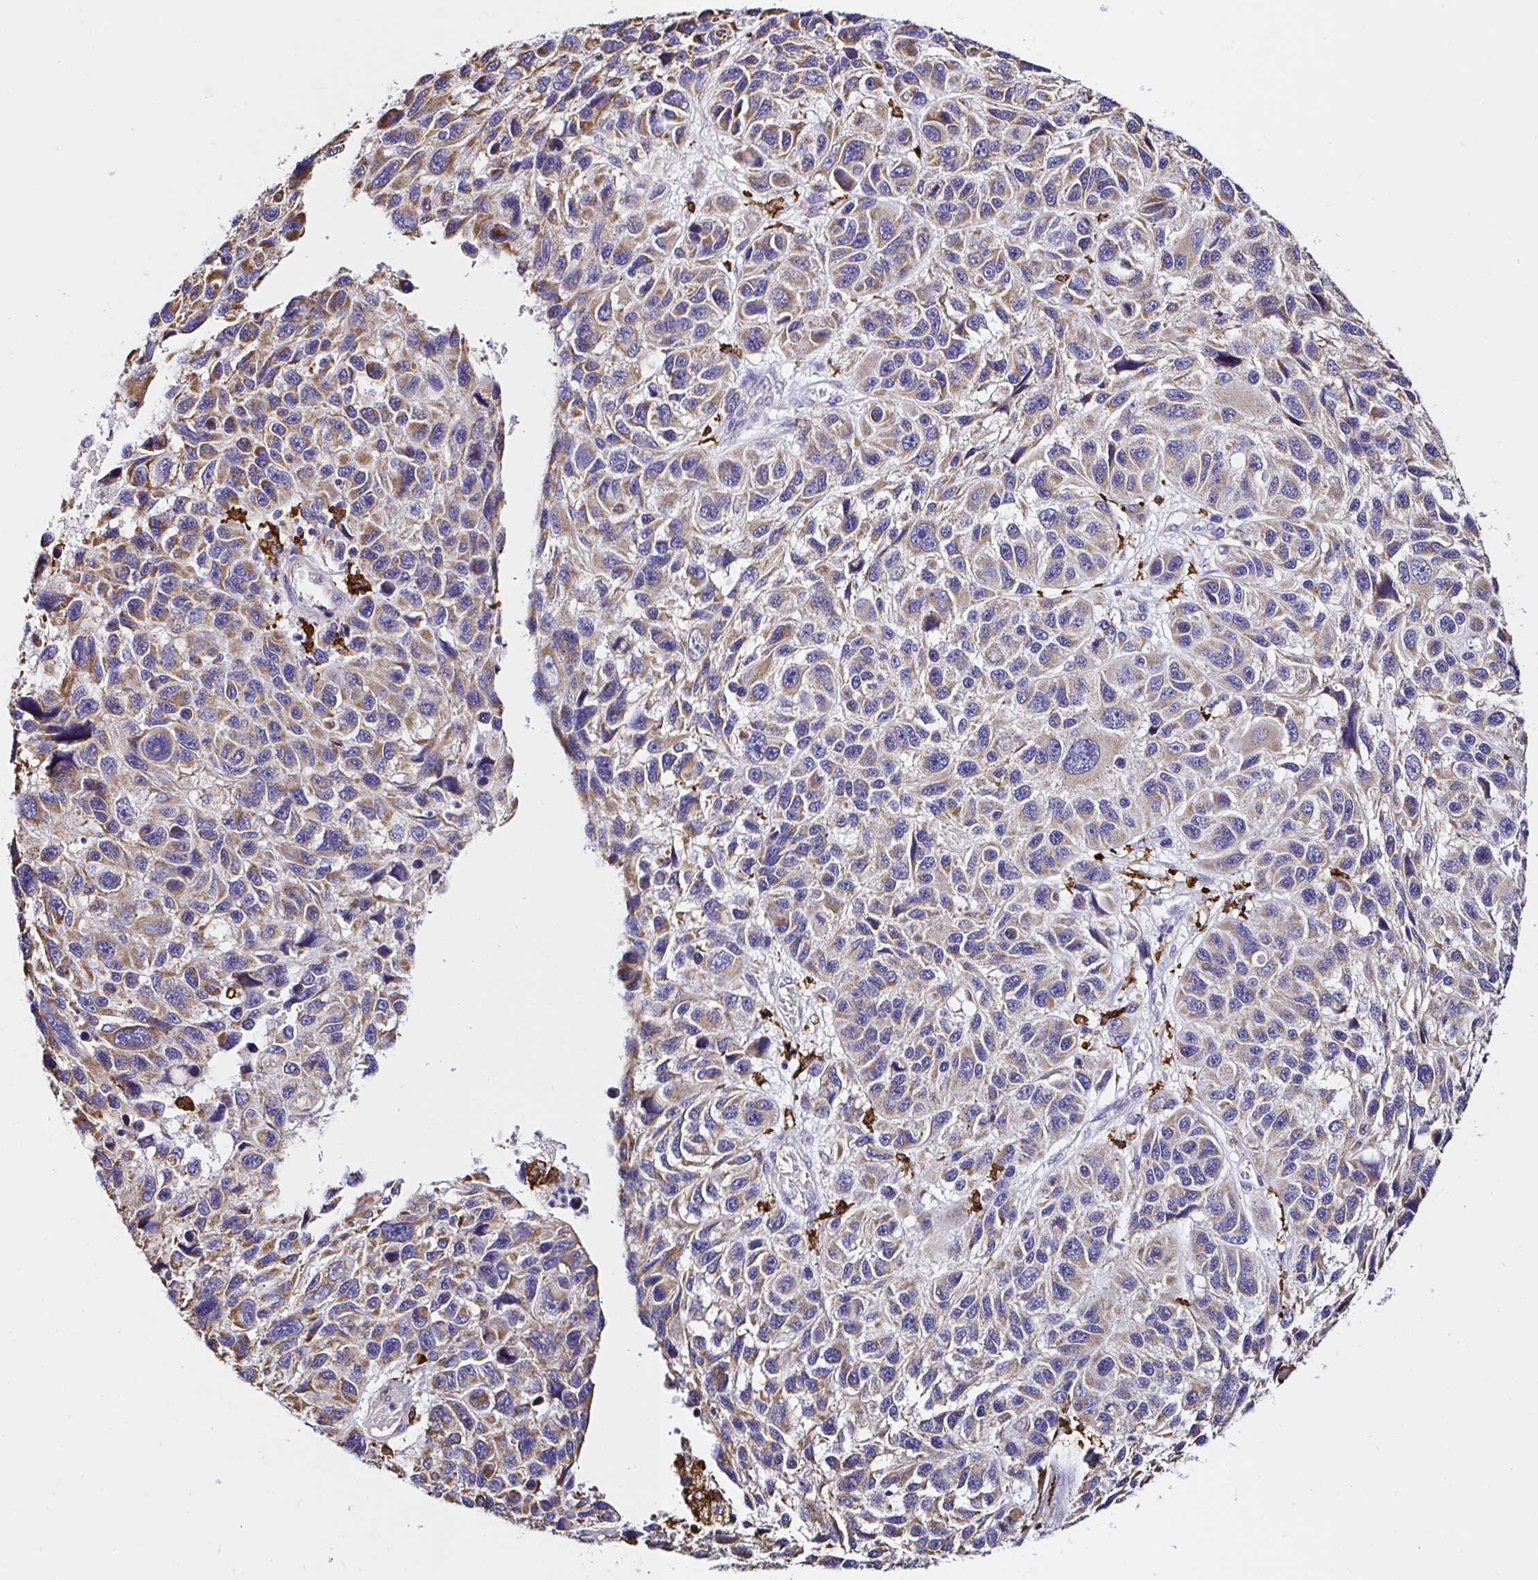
{"staining": {"intensity": "moderate", "quantity": "25%-75%", "location": "cytoplasmic/membranous"}, "tissue": "melanoma", "cell_type": "Tumor cells", "image_type": "cancer", "snomed": [{"axis": "morphology", "description": "Malignant melanoma, NOS"}, {"axis": "topography", "description": "Skin"}], "caption": "Melanoma stained with DAB (3,3'-diaminobenzidine) IHC displays medium levels of moderate cytoplasmic/membranous positivity in approximately 25%-75% of tumor cells. The staining was performed using DAB, with brown indicating positive protein expression. Nuclei are stained blue with hematoxylin.", "gene": "MSR1", "patient": {"sex": "male", "age": 53}}